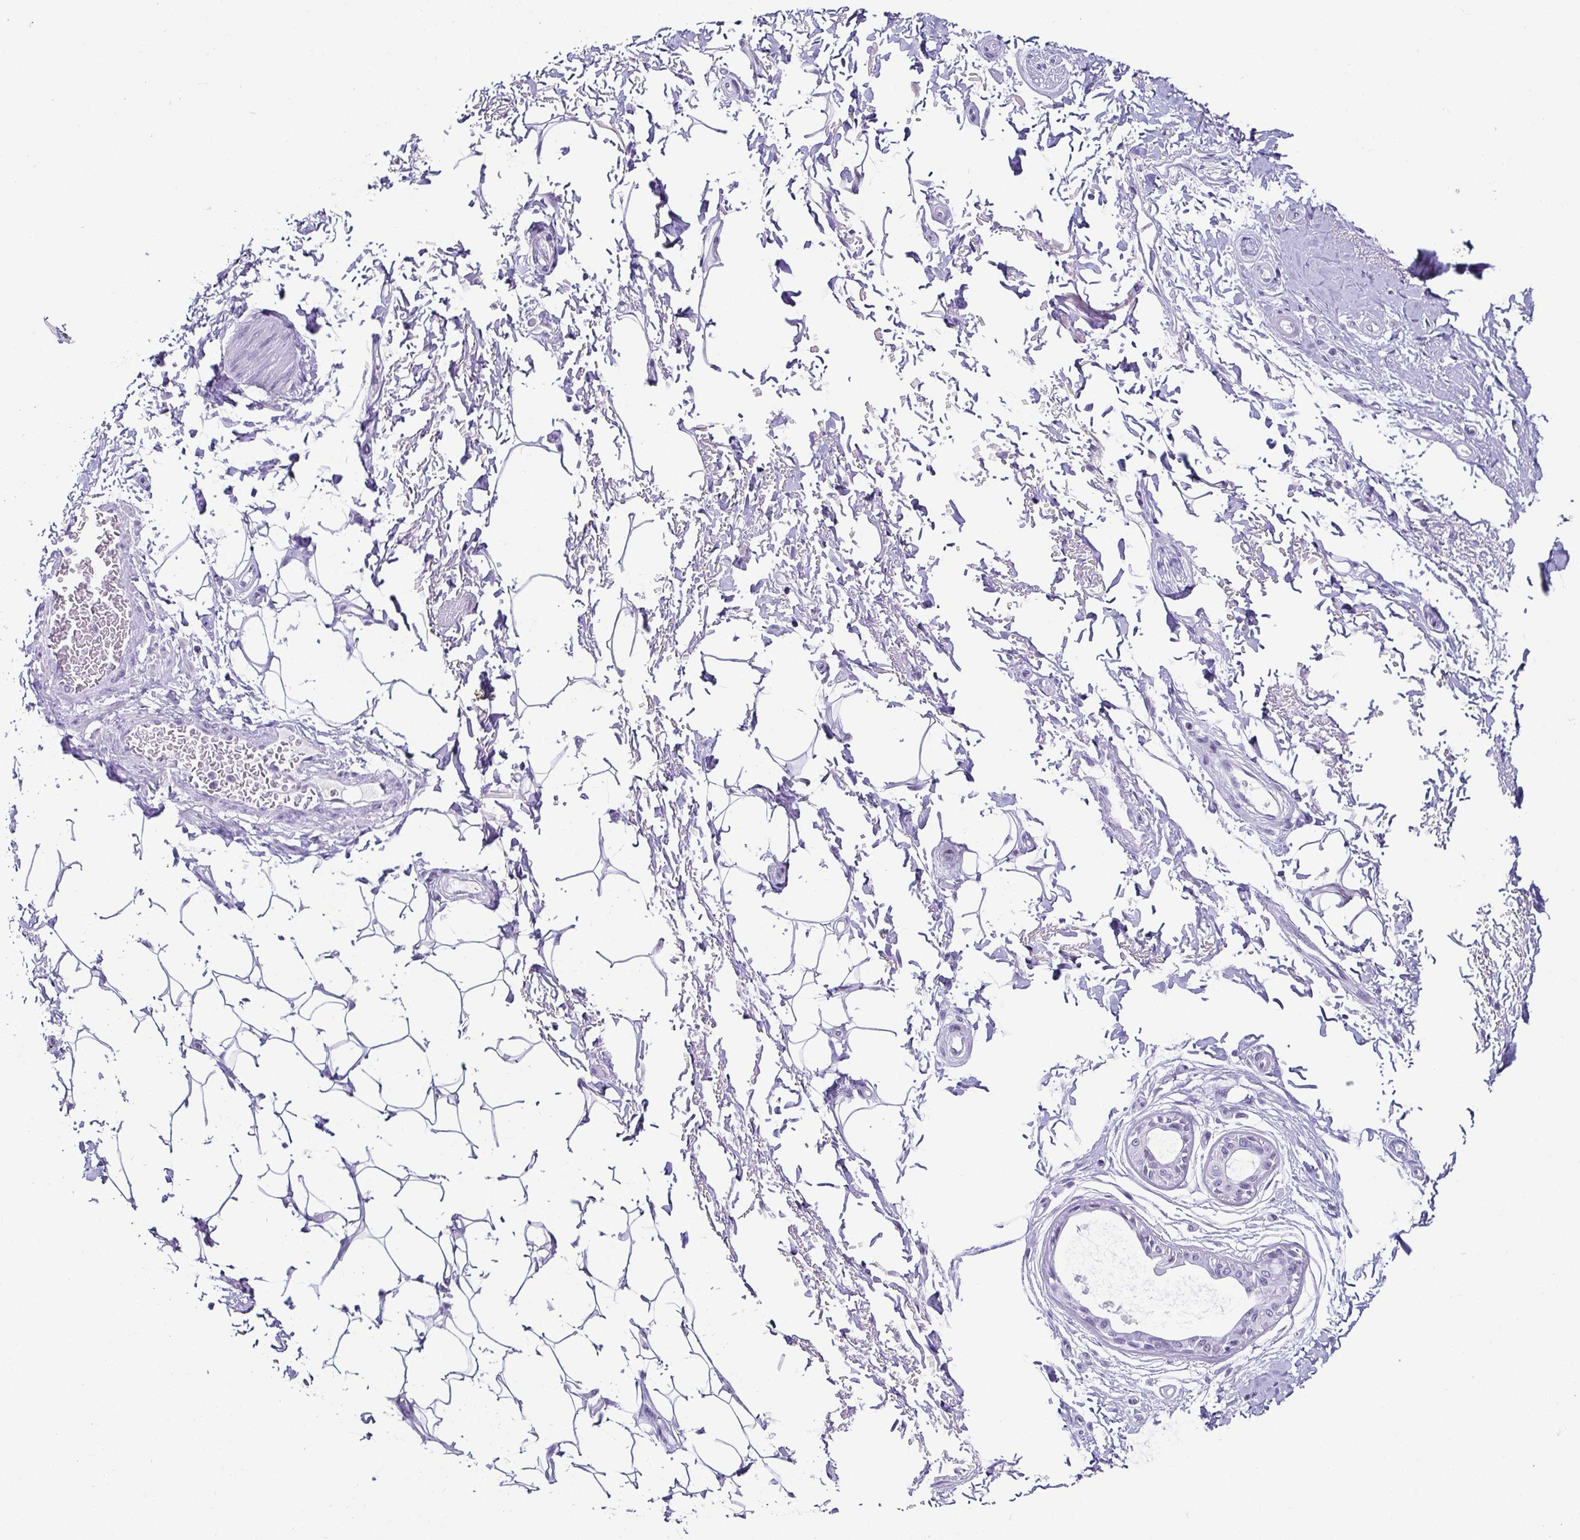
{"staining": {"intensity": "negative", "quantity": "none", "location": "none"}, "tissue": "adipose tissue", "cell_type": "Adipocytes", "image_type": "normal", "snomed": [{"axis": "morphology", "description": "Normal tissue, NOS"}, {"axis": "topography", "description": "Peripheral nerve tissue"}], "caption": "A high-resolution image shows immunohistochemistry (IHC) staining of normal adipose tissue, which displays no significant staining in adipocytes.", "gene": "ESX1", "patient": {"sex": "male", "age": 51}}